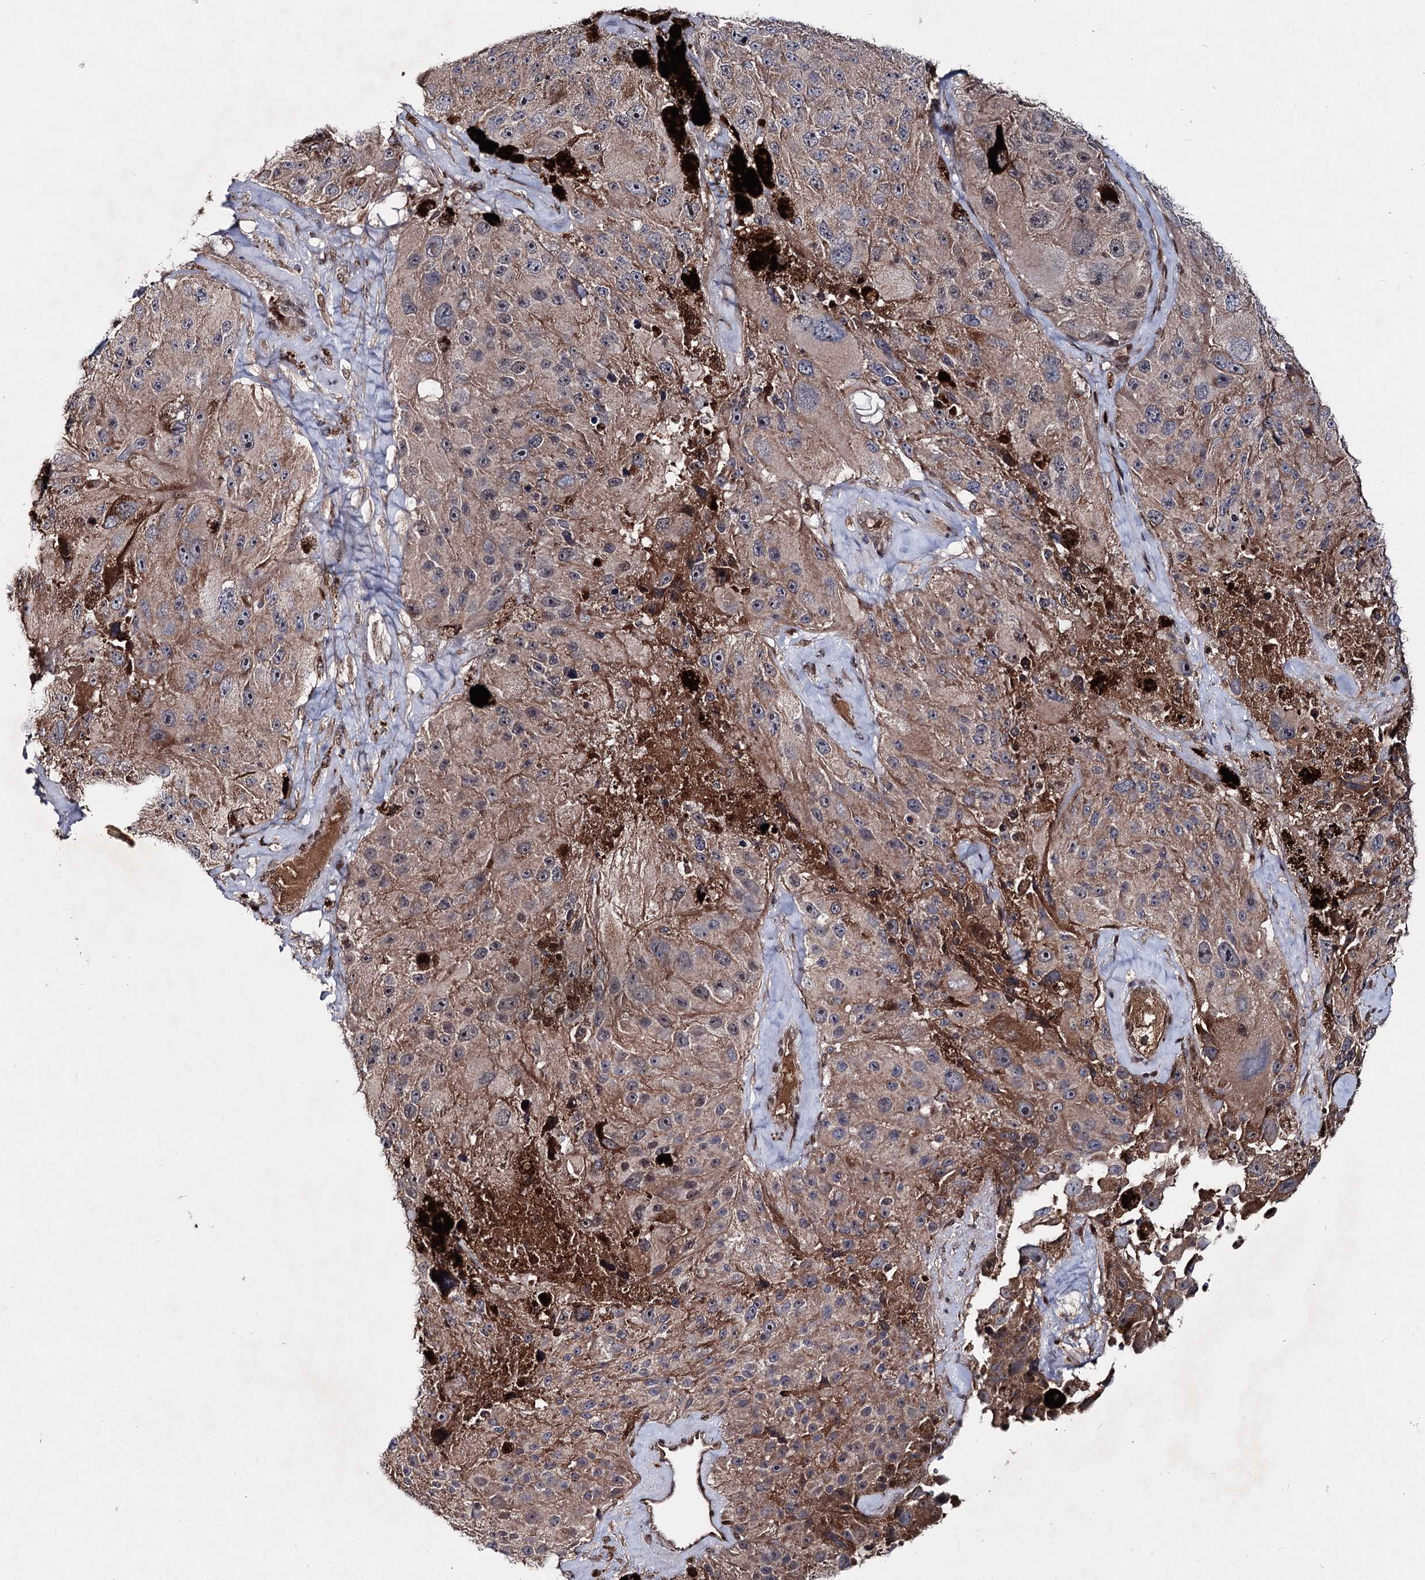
{"staining": {"intensity": "moderate", "quantity": "<25%", "location": "cytoplasmic/membranous"}, "tissue": "melanoma", "cell_type": "Tumor cells", "image_type": "cancer", "snomed": [{"axis": "morphology", "description": "Malignant melanoma, Metastatic site"}, {"axis": "topography", "description": "Lymph node"}], "caption": "Immunohistochemistry (IHC) image of neoplastic tissue: melanoma stained using immunohistochemistry shows low levels of moderate protein expression localized specifically in the cytoplasmic/membranous of tumor cells, appearing as a cytoplasmic/membranous brown color.", "gene": "MSANTD2", "patient": {"sex": "male", "age": 62}}